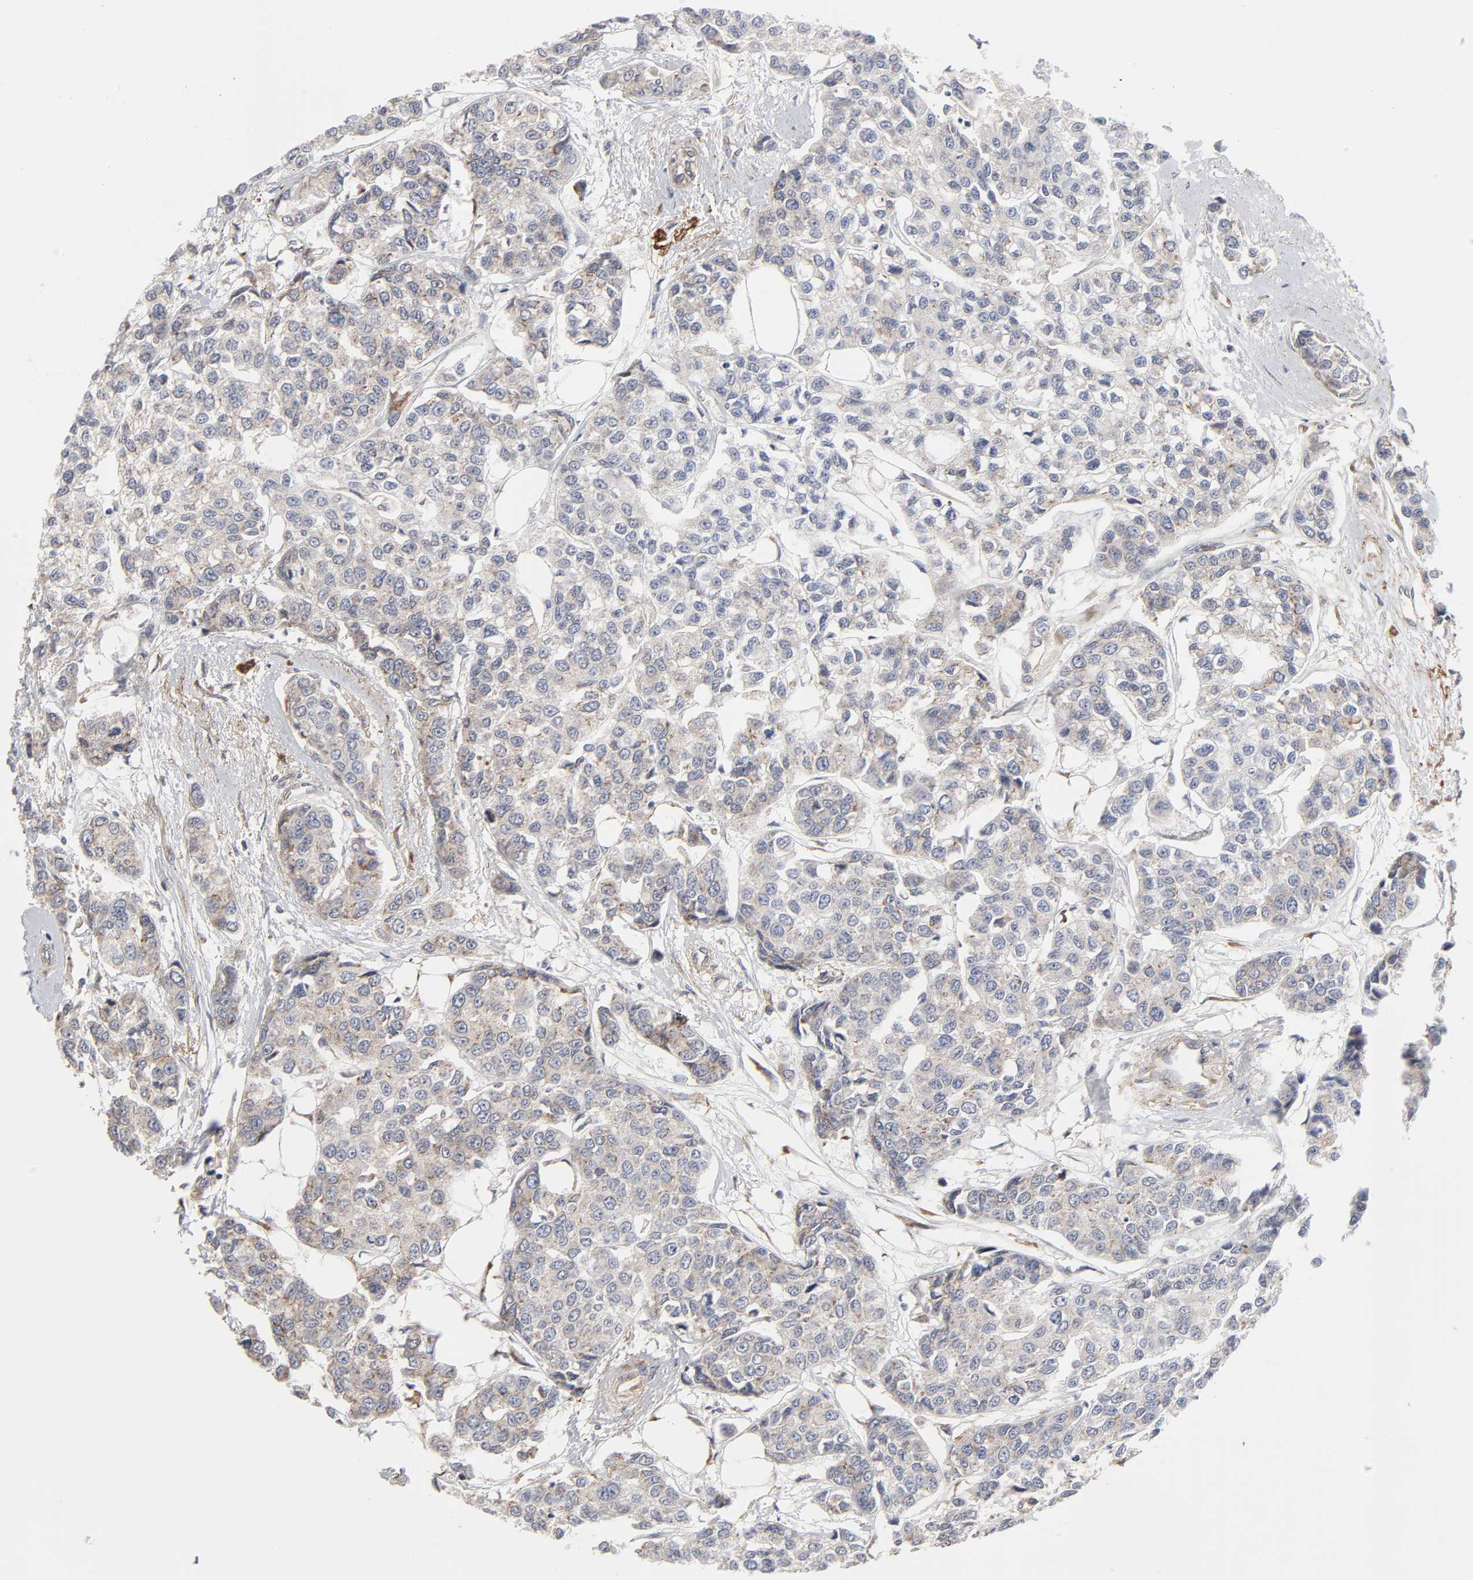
{"staining": {"intensity": "weak", "quantity": "25%-75%", "location": "cytoplasmic/membranous"}, "tissue": "breast cancer", "cell_type": "Tumor cells", "image_type": "cancer", "snomed": [{"axis": "morphology", "description": "Duct carcinoma"}, {"axis": "topography", "description": "Breast"}], "caption": "Immunohistochemistry of human breast intraductal carcinoma exhibits low levels of weak cytoplasmic/membranous expression in about 25%-75% of tumor cells.", "gene": "IL4R", "patient": {"sex": "female", "age": 51}}